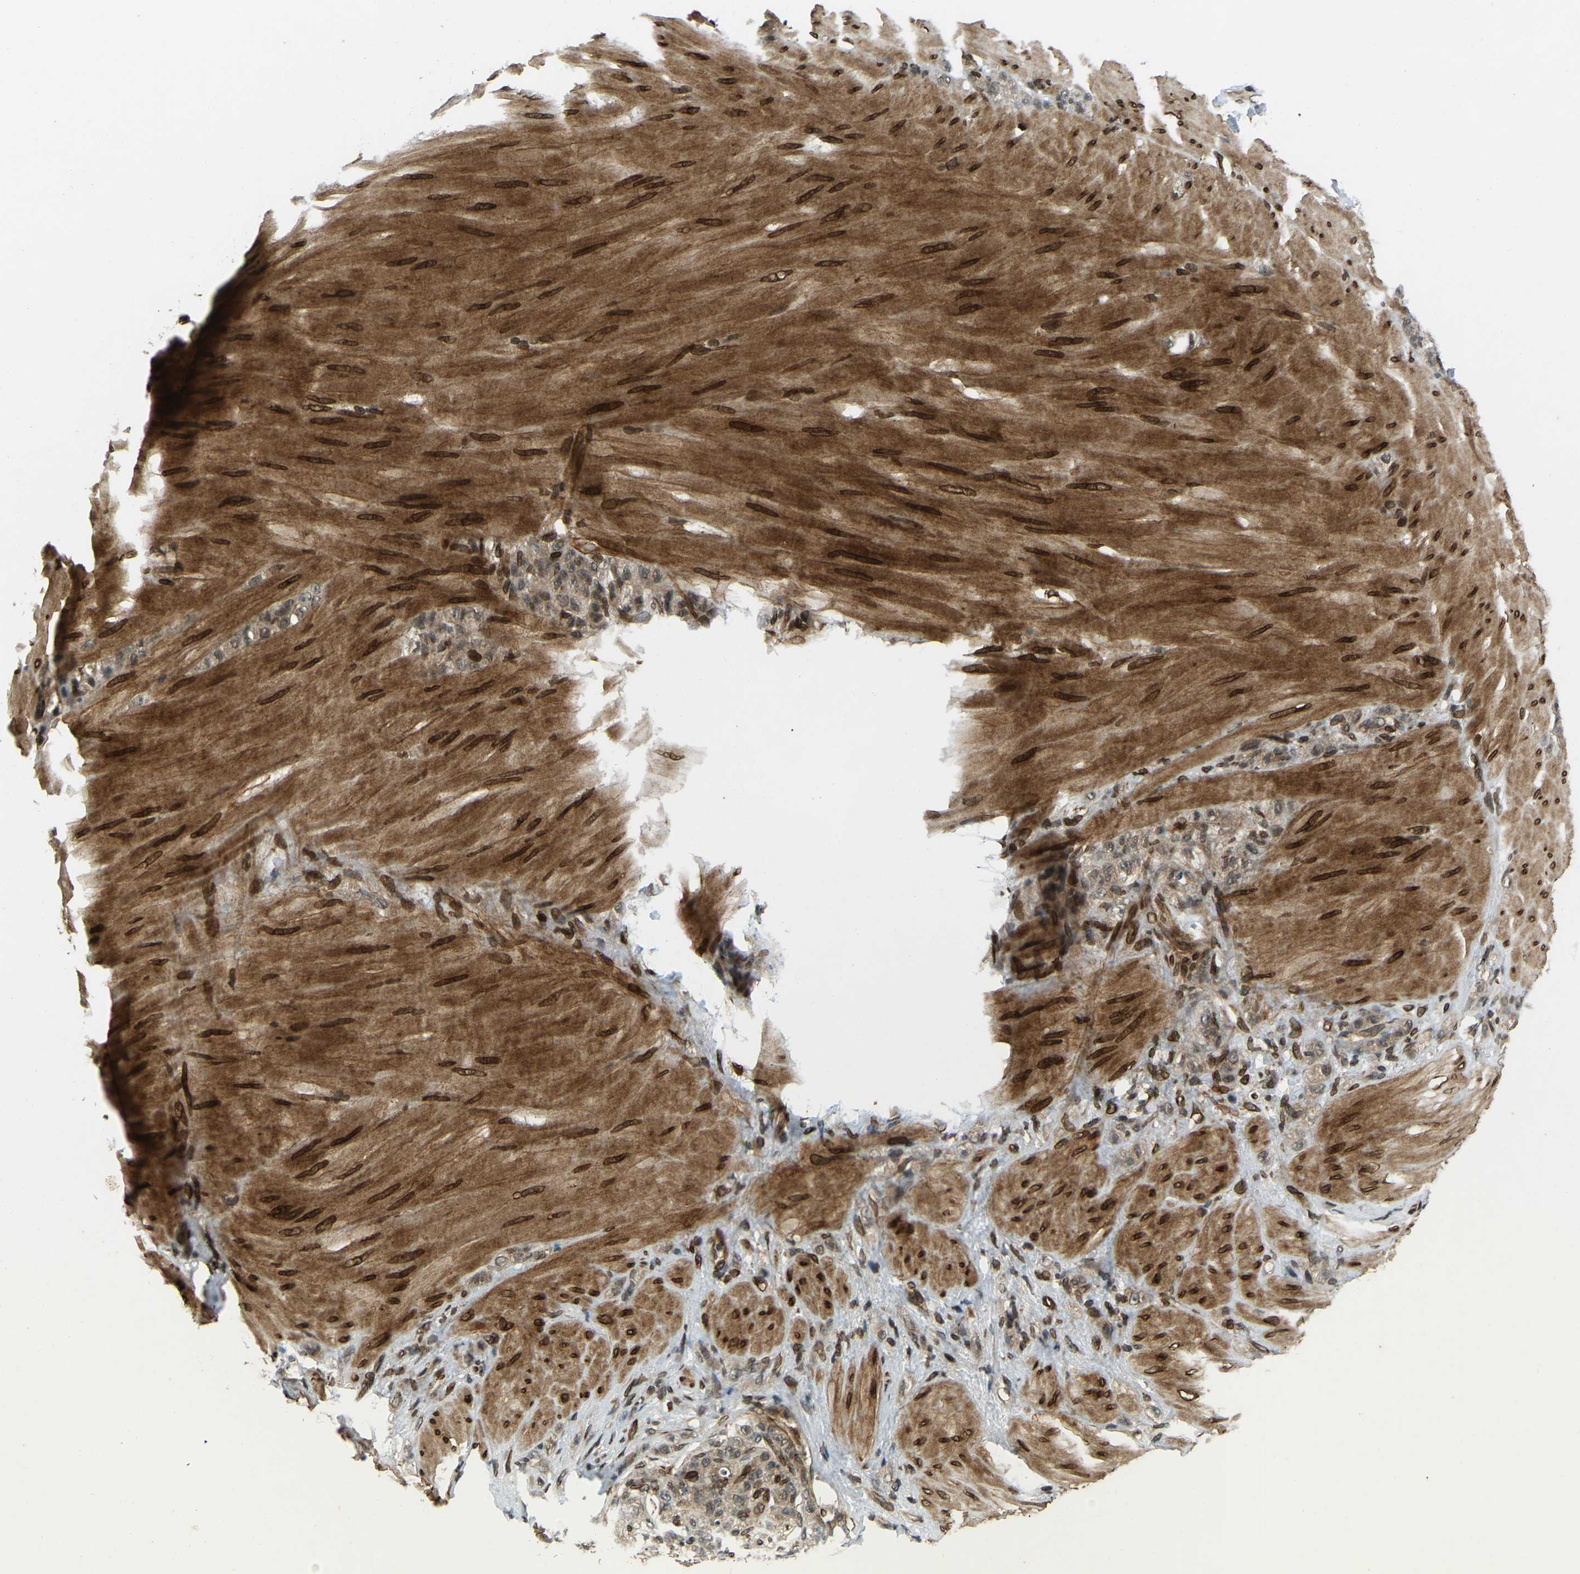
{"staining": {"intensity": "weak", "quantity": "25%-75%", "location": "cytoplasmic/membranous,nuclear"}, "tissue": "stomach cancer", "cell_type": "Tumor cells", "image_type": "cancer", "snomed": [{"axis": "morphology", "description": "Normal tissue, NOS"}, {"axis": "morphology", "description": "Adenocarcinoma, NOS"}, {"axis": "topography", "description": "Stomach"}], "caption": "Approximately 25%-75% of tumor cells in human stomach cancer (adenocarcinoma) display weak cytoplasmic/membranous and nuclear protein staining as visualized by brown immunohistochemical staining.", "gene": "SYNE1", "patient": {"sex": "male", "age": 82}}